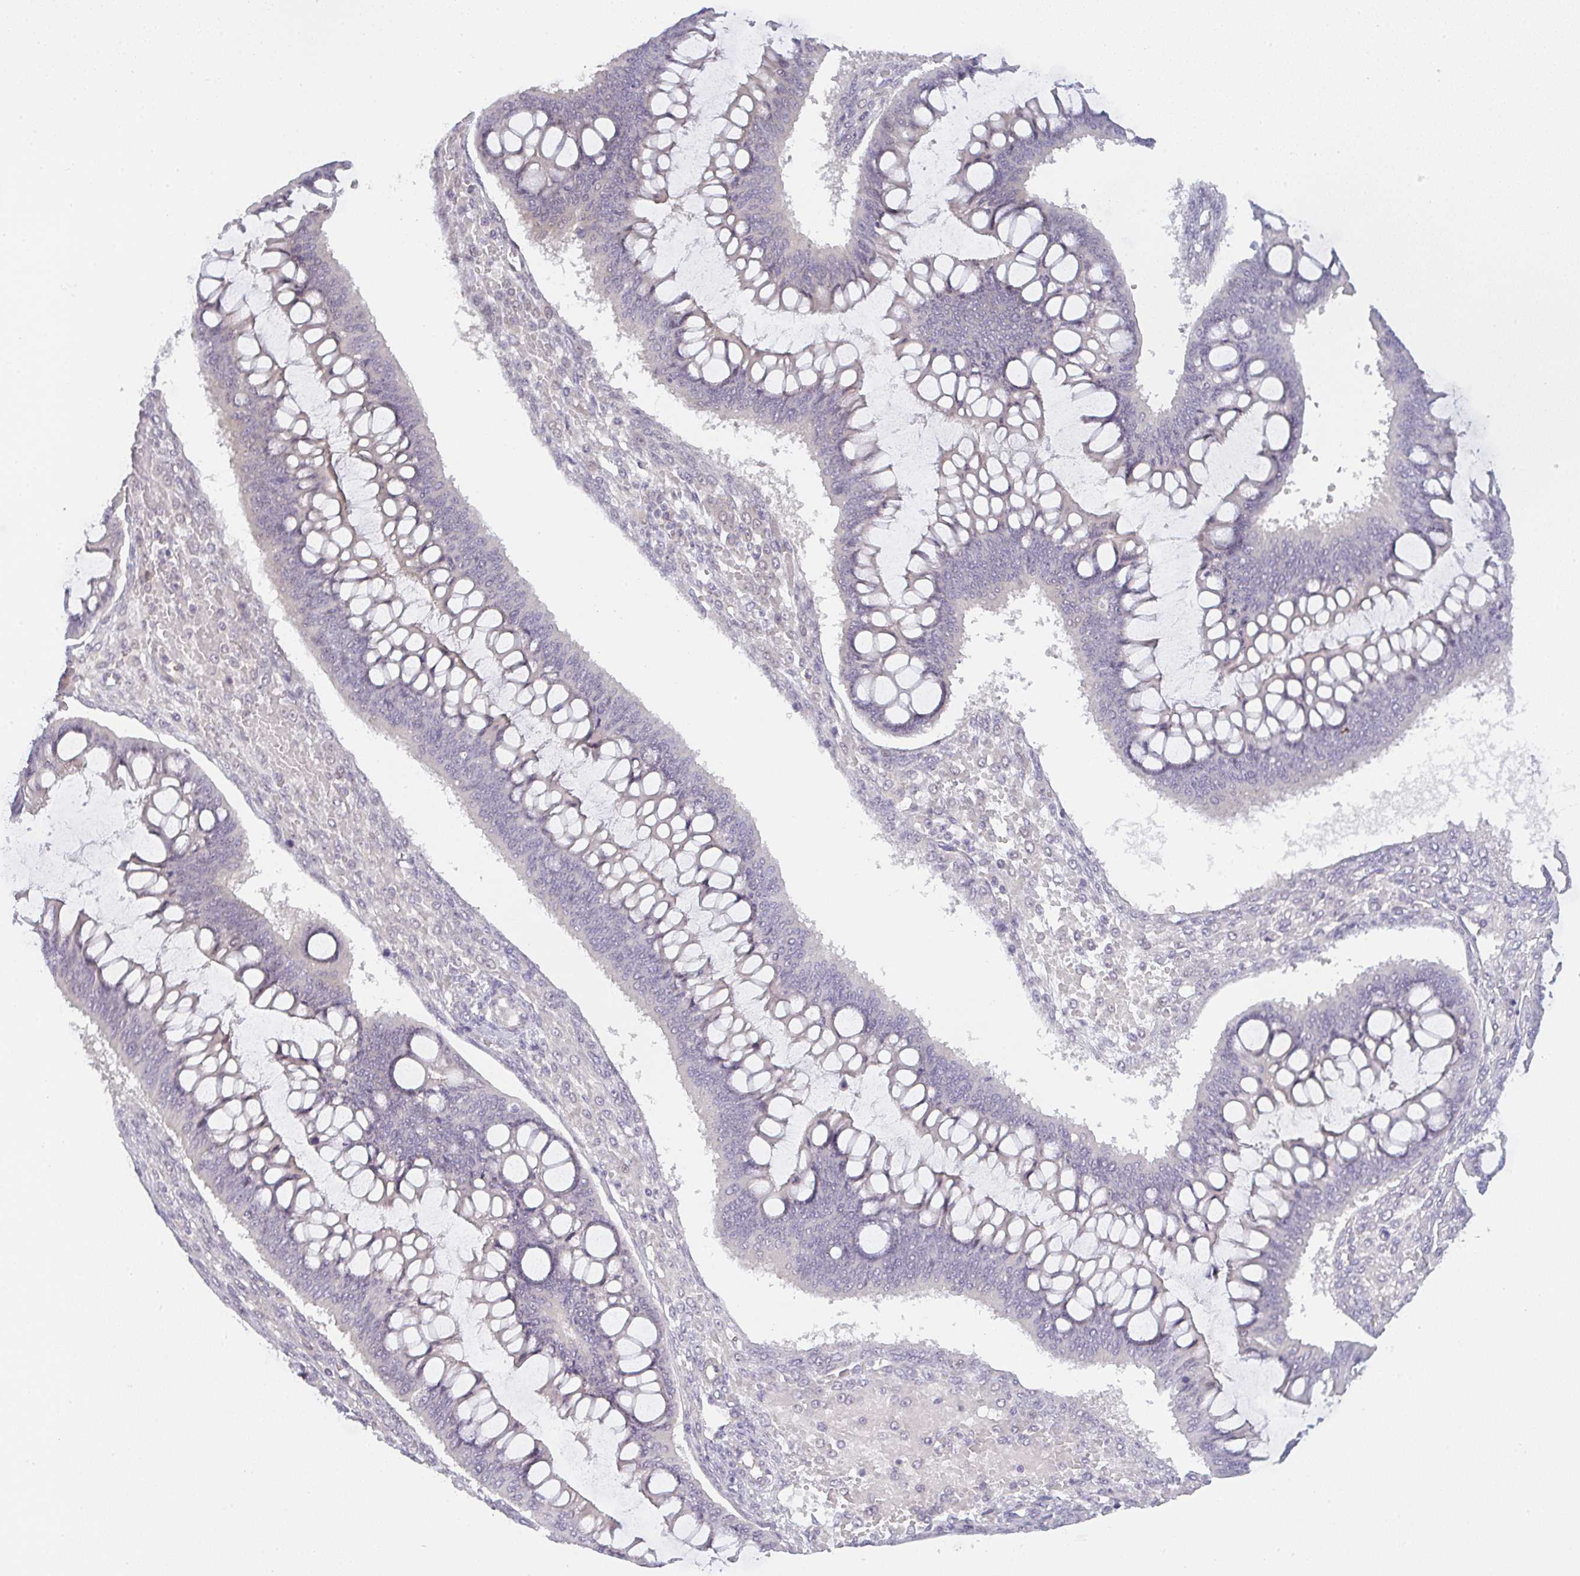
{"staining": {"intensity": "negative", "quantity": "none", "location": "none"}, "tissue": "ovarian cancer", "cell_type": "Tumor cells", "image_type": "cancer", "snomed": [{"axis": "morphology", "description": "Cystadenocarcinoma, mucinous, NOS"}, {"axis": "topography", "description": "Ovary"}], "caption": "Photomicrograph shows no significant protein positivity in tumor cells of ovarian mucinous cystadenocarcinoma.", "gene": "CSE1L", "patient": {"sex": "female", "age": 73}}